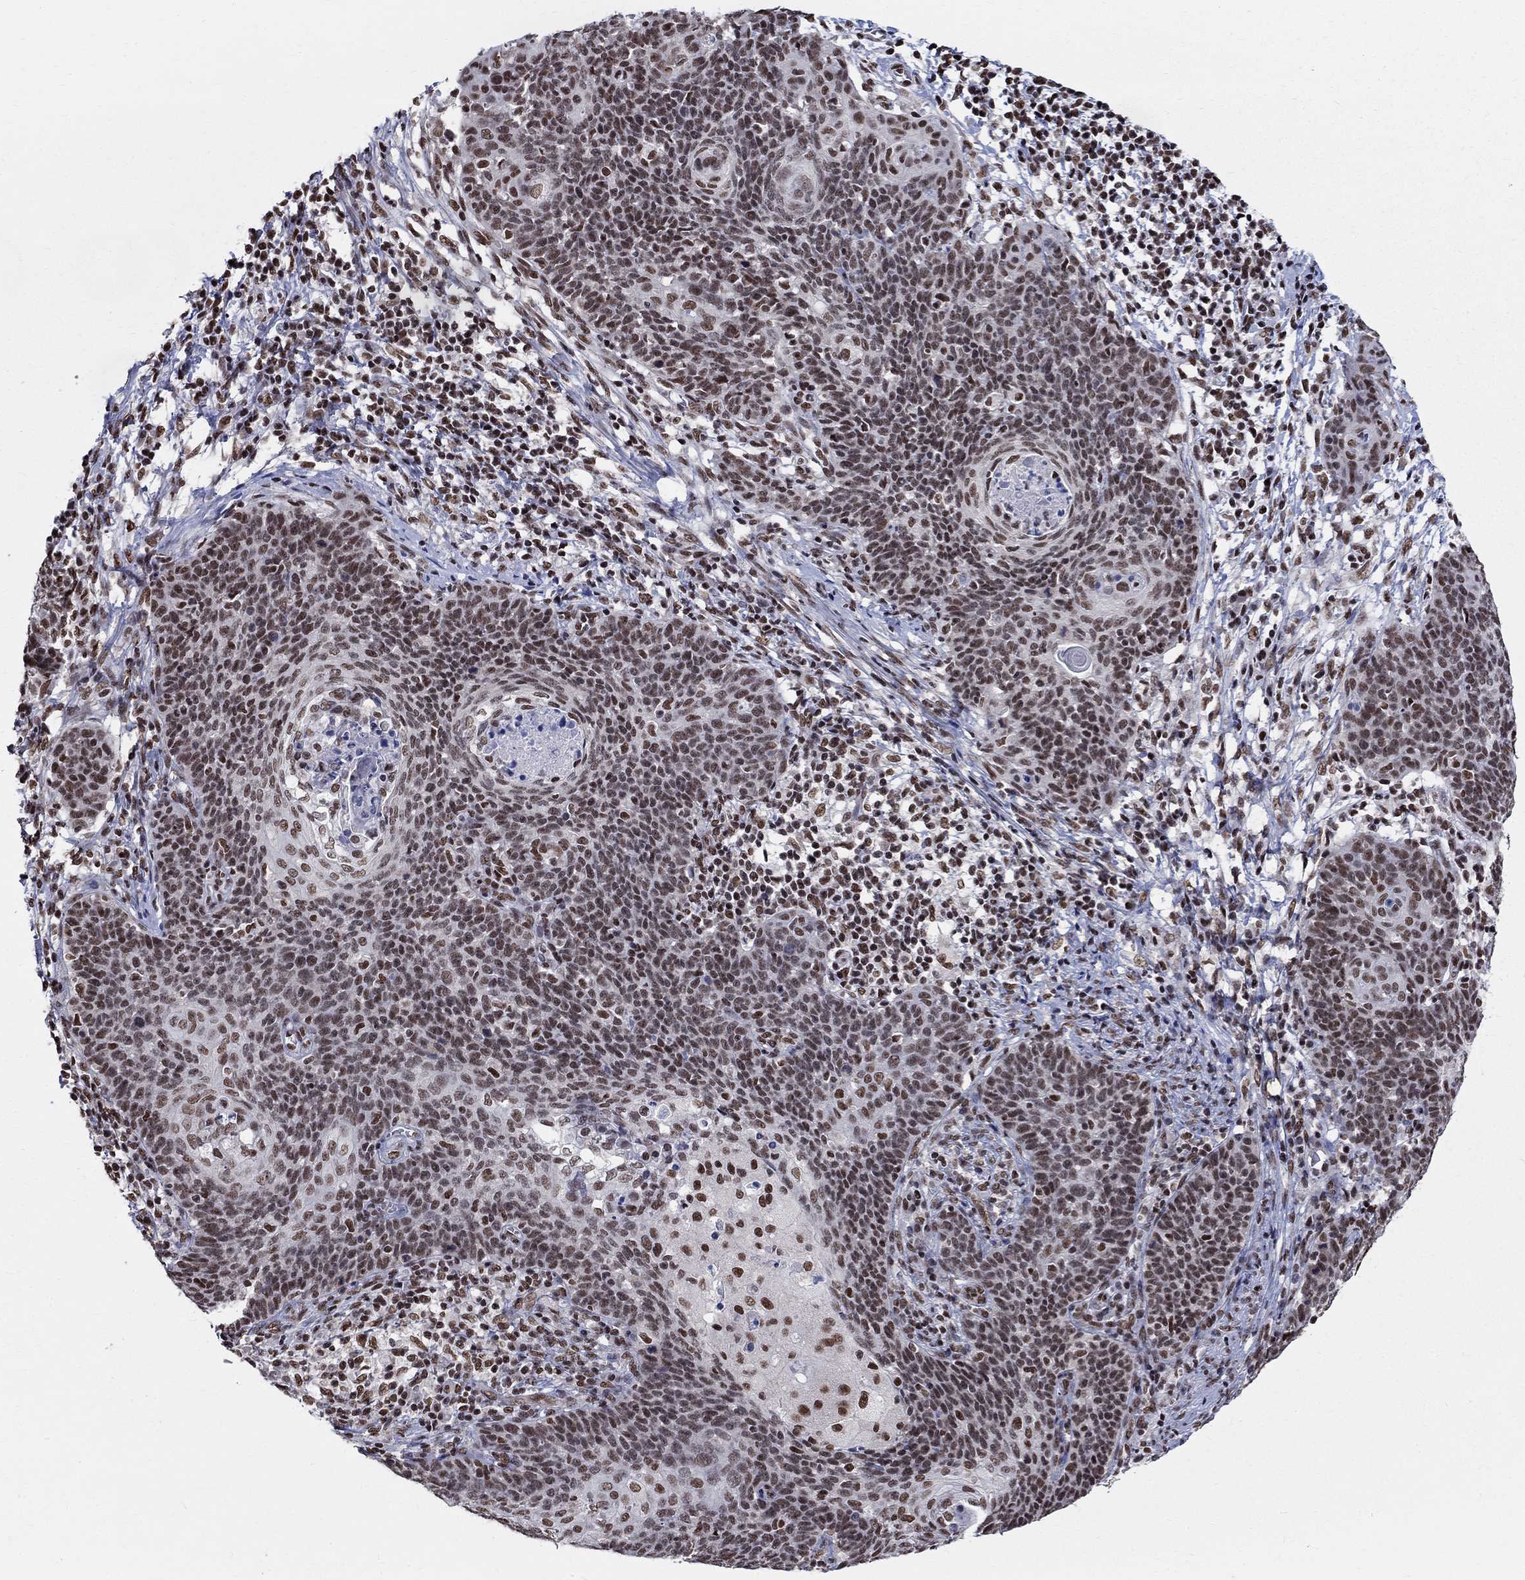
{"staining": {"intensity": "moderate", "quantity": "25%-75%", "location": "nuclear"}, "tissue": "cervical cancer", "cell_type": "Tumor cells", "image_type": "cancer", "snomed": [{"axis": "morphology", "description": "Squamous cell carcinoma, NOS"}, {"axis": "topography", "description": "Cervix"}], "caption": "Tumor cells show medium levels of moderate nuclear positivity in approximately 25%-75% of cells in human squamous cell carcinoma (cervical). Using DAB (brown) and hematoxylin (blue) stains, captured at high magnification using brightfield microscopy.", "gene": "FBXO16", "patient": {"sex": "female", "age": 39}}